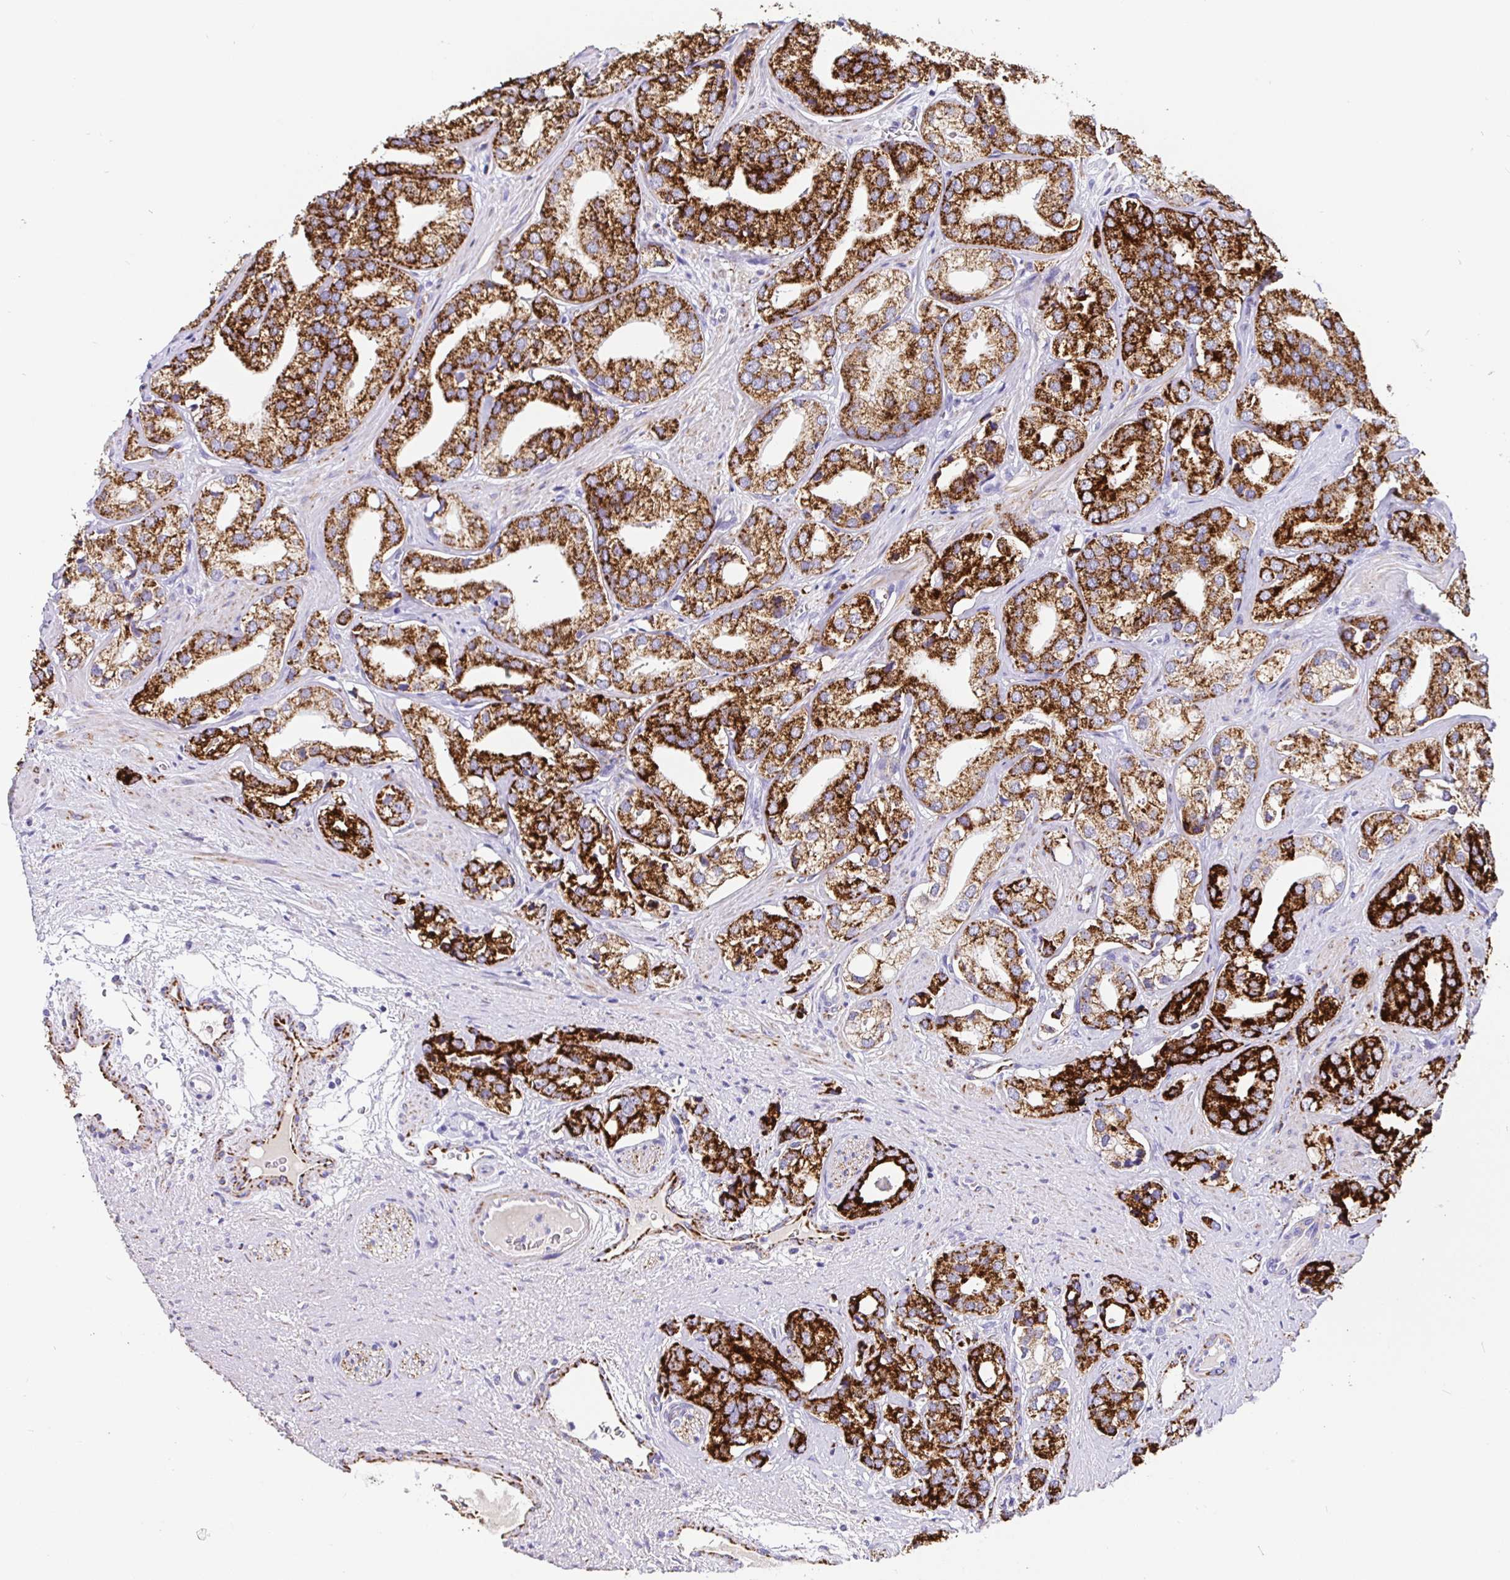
{"staining": {"intensity": "strong", "quantity": ">75%", "location": "cytoplasmic/membranous"}, "tissue": "prostate cancer", "cell_type": "Tumor cells", "image_type": "cancer", "snomed": [{"axis": "morphology", "description": "Adenocarcinoma, High grade"}, {"axis": "topography", "description": "Prostate"}], "caption": "Immunohistochemical staining of prostate cancer displays high levels of strong cytoplasmic/membranous protein staining in approximately >75% of tumor cells.", "gene": "MAOA", "patient": {"sex": "male", "age": 58}}